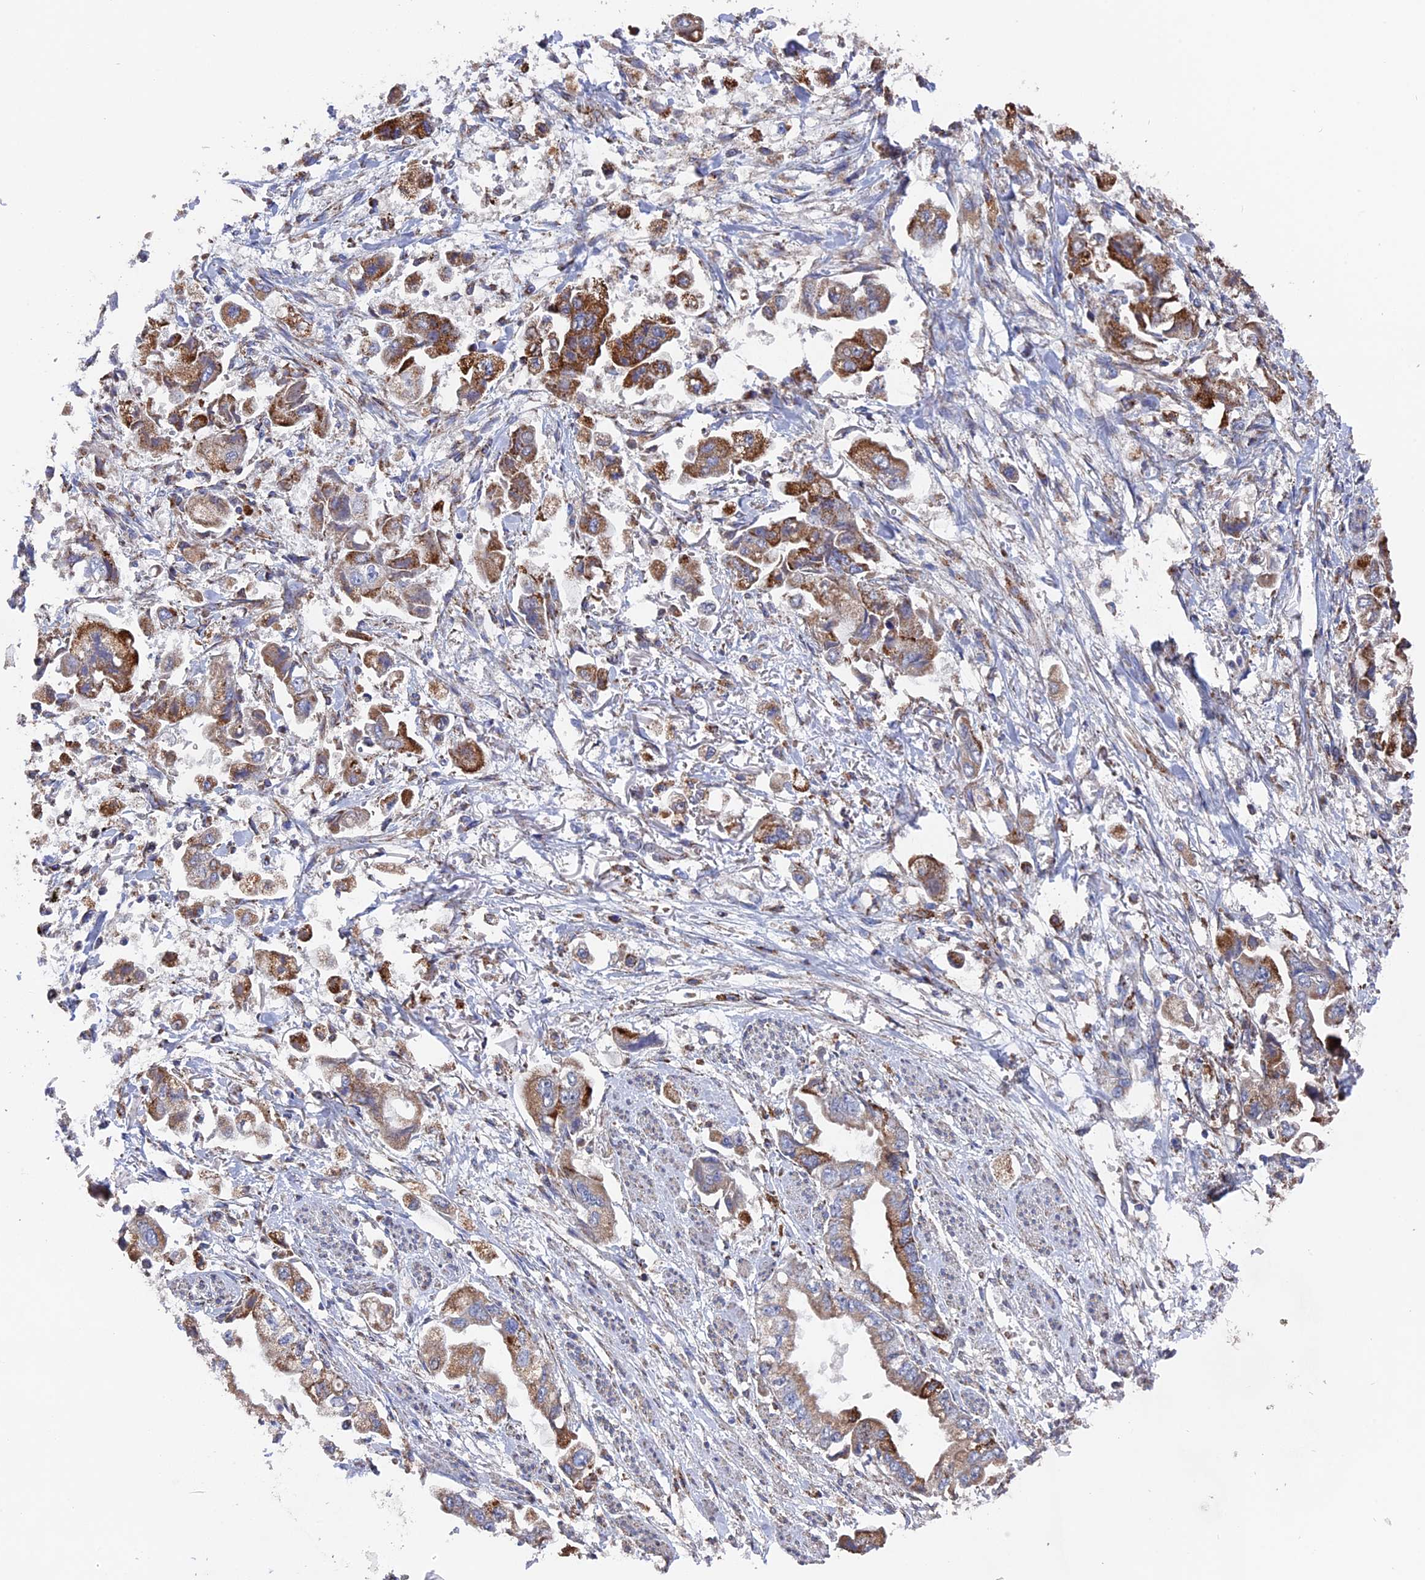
{"staining": {"intensity": "moderate", "quantity": ">75%", "location": "cytoplasmic/membranous"}, "tissue": "stomach cancer", "cell_type": "Tumor cells", "image_type": "cancer", "snomed": [{"axis": "morphology", "description": "Adenocarcinoma, NOS"}, {"axis": "topography", "description": "Stomach"}], "caption": "This histopathology image exhibits immunohistochemistry staining of human stomach cancer (adenocarcinoma), with medium moderate cytoplasmic/membranous staining in about >75% of tumor cells.", "gene": "TGFA", "patient": {"sex": "male", "age": 62}}